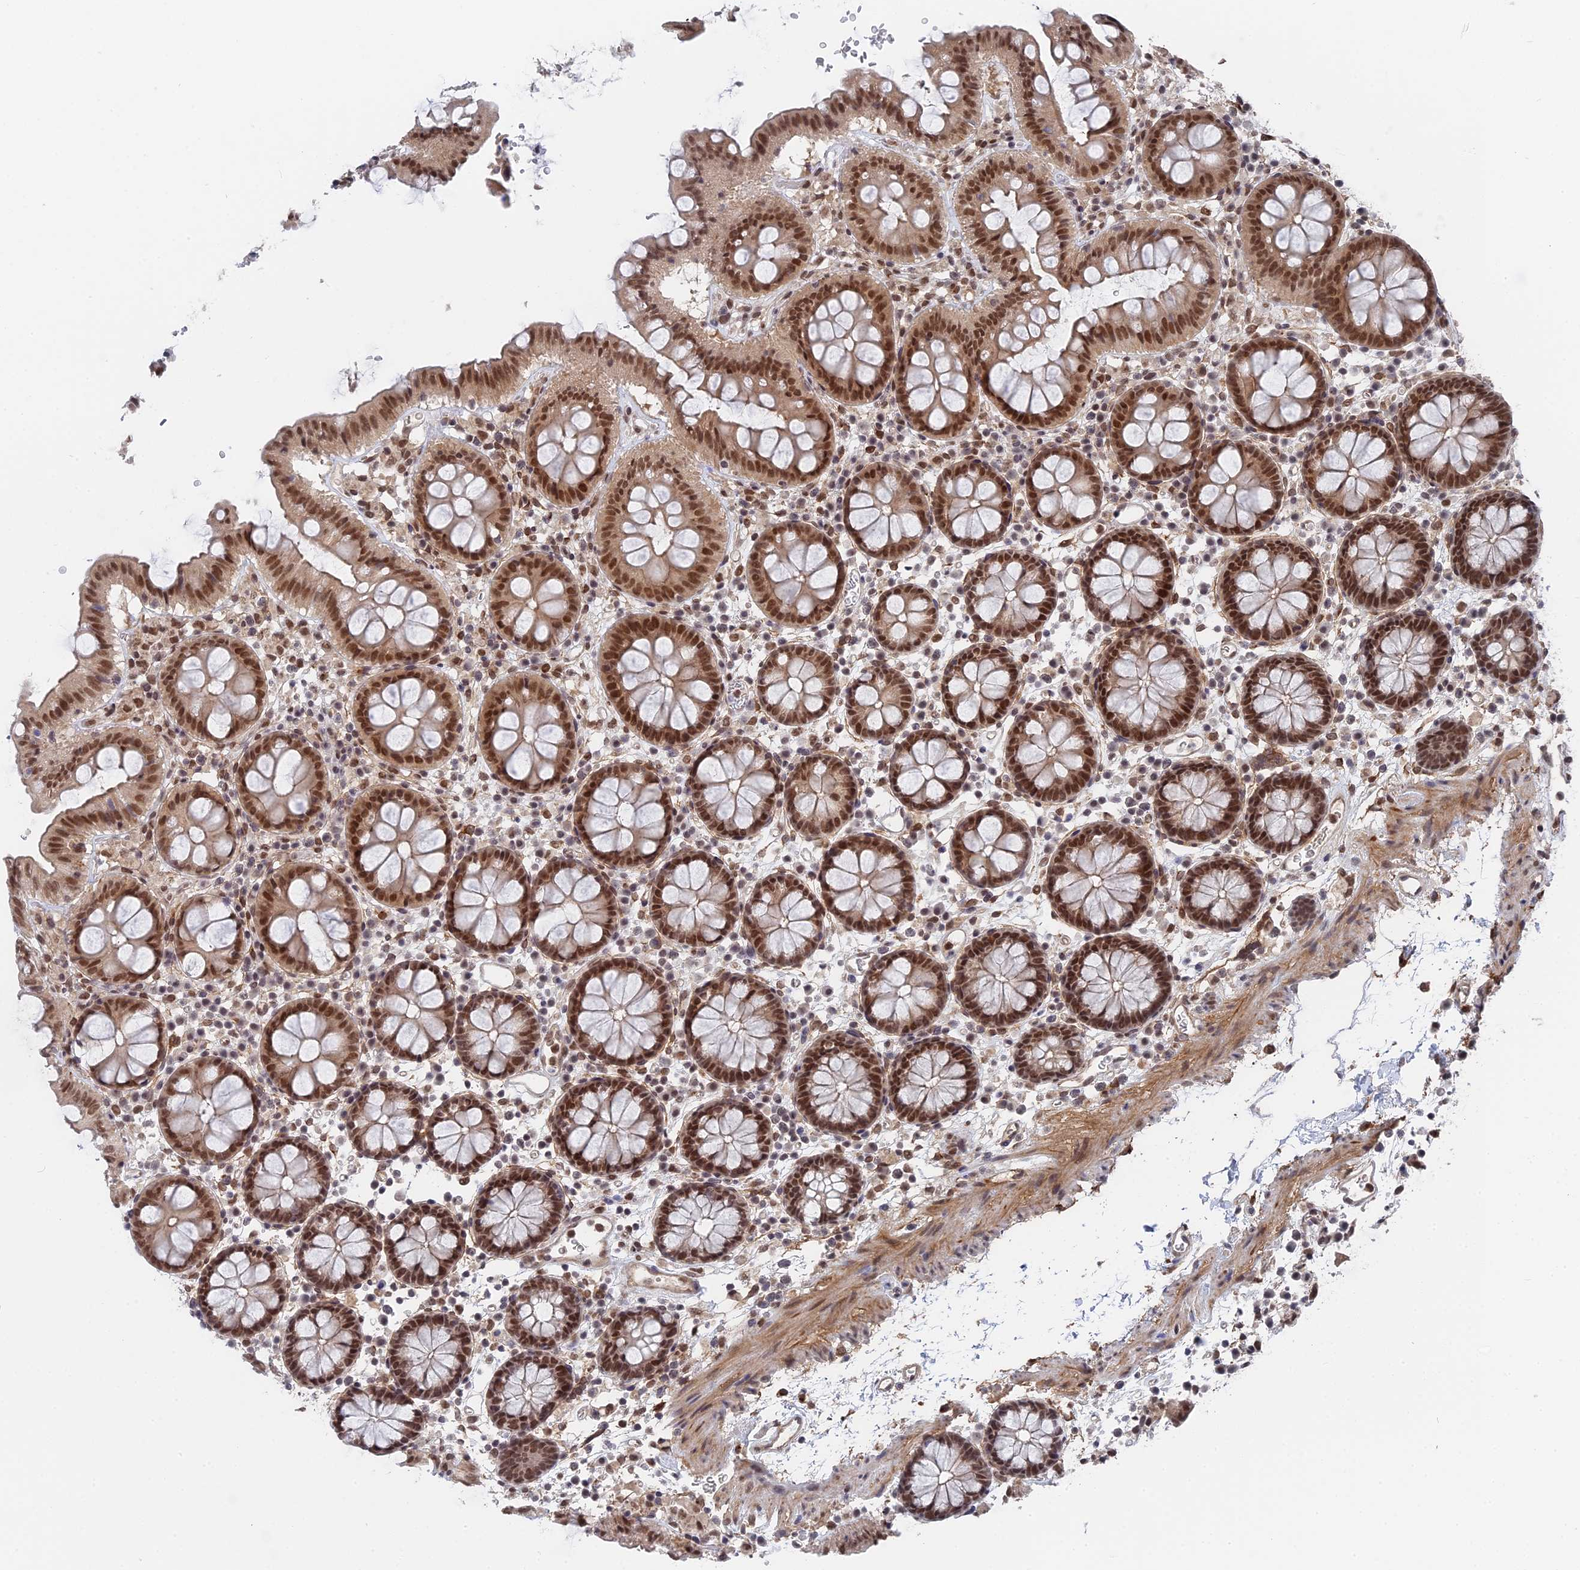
{"staining": {"intensity": "moderate", "quantity": ">75%", "location": "cytoplasmic/membranous,nuclear"}, "tissue": "colon", "cell_type": "Endothelial cells", "image_type": "normal", "snomed": [{"axis": "morphology", "description": "Normal tissue, NOS"}, {"axis": "topography", "description": "Colon"}], "caption": "Protein analysis of unremarkable colon shows moderate cytoplasmic/membranous,nuclear positivity in about >75% of endothelial cells. The protein of interest is shown in brown color, while the nuclei are stained blue.", "gene": "CCDC85A", "patient": {"sex": "male", "age": 75}}